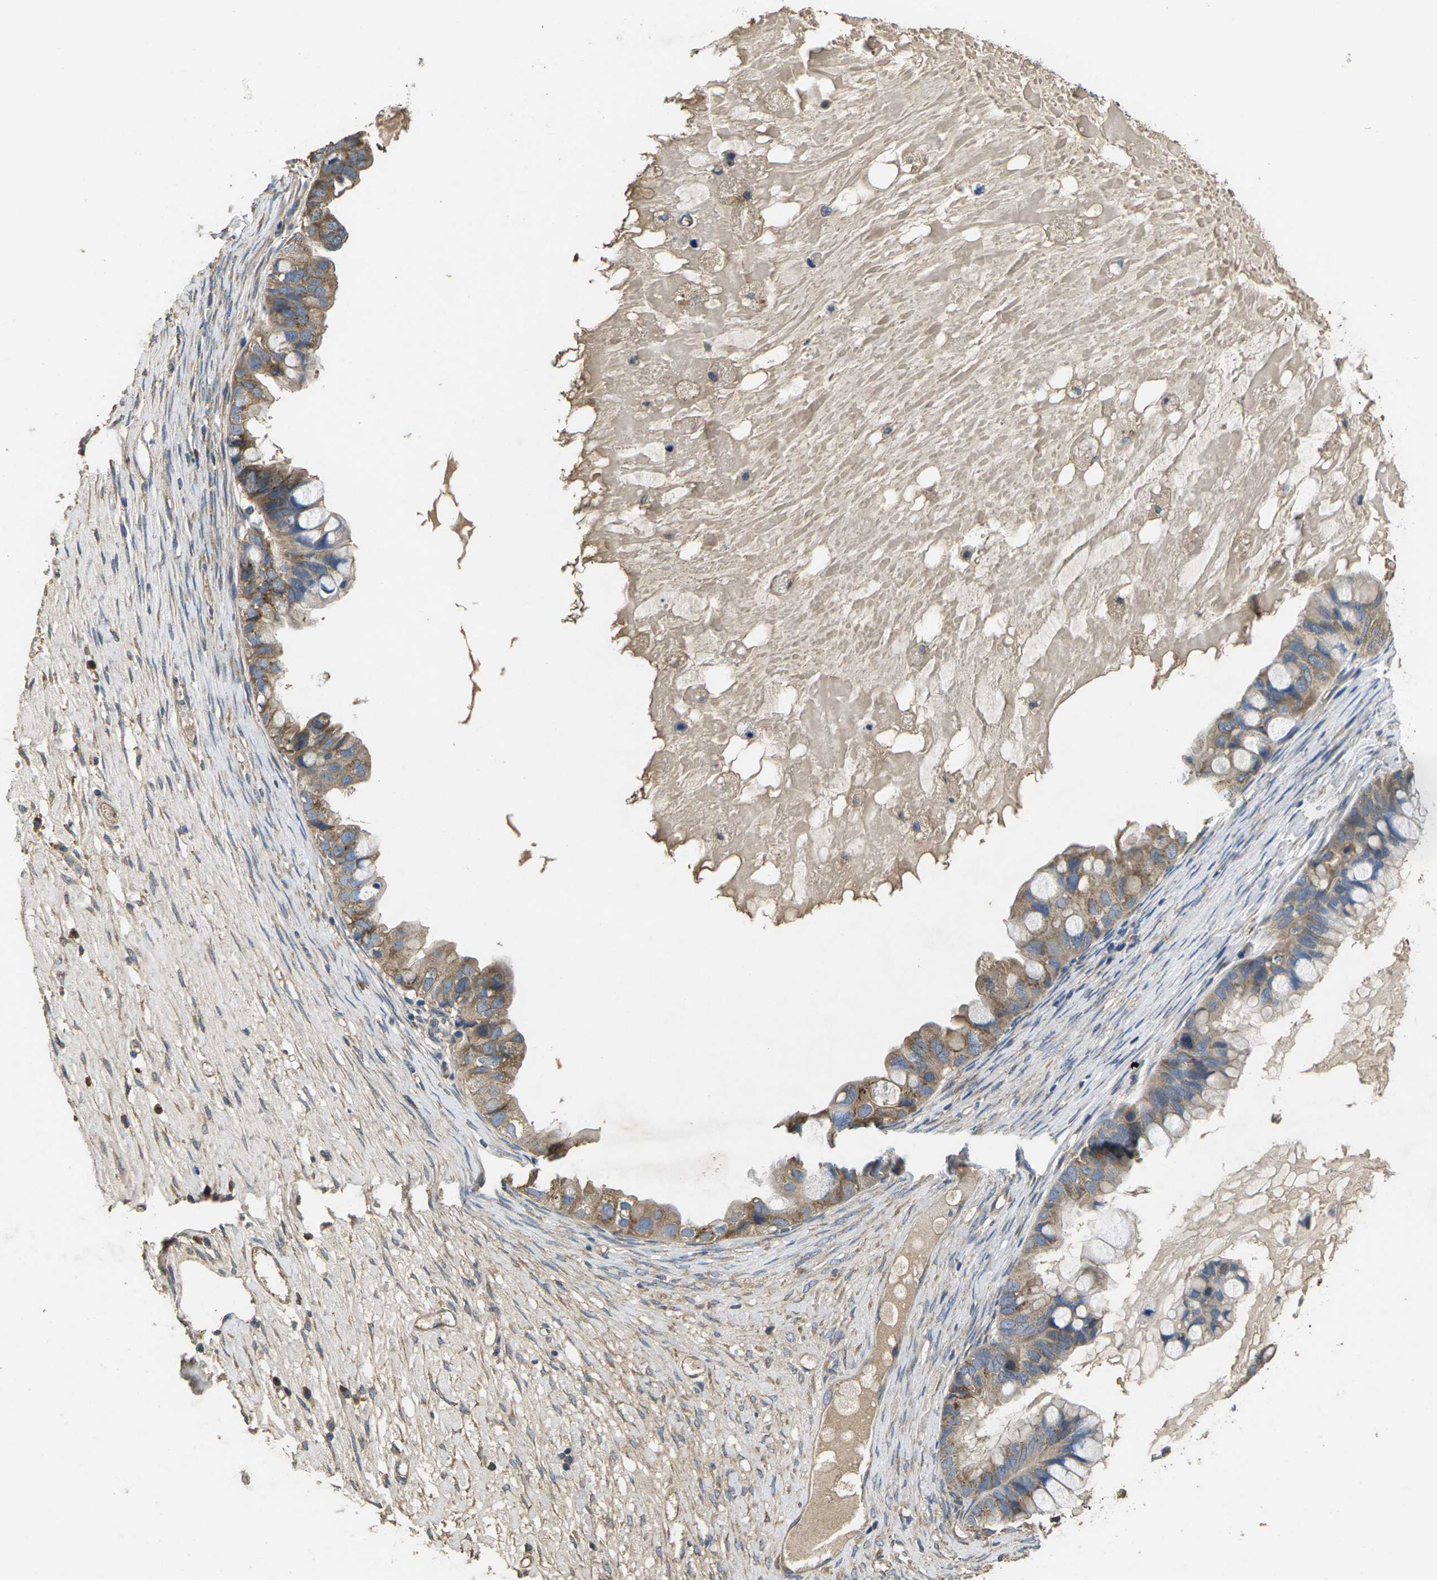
{"staining": {"intensity": "weak", "quantity": "25%-75%", "location": "cytoplasmic/membranous"}, "tissue": "ovarian cancer", "cell_type": "Tumor cells", "image_type": "cancer", "snomed": [{"axis": "morphology", "description": "Cystadenocarcinoma, mucinous, NOS"}, {"axis": "topography", "description": "Ovary"}], "caption": "Approximately 25%-75% of tumor cells in human ovarian cancer (mucinous cystadenocarcinoma) demonstrate weak cytoplasmic/membranous protein expression as visualized by brown immunohistochemical staining.", "gene": "B4GAT1", "patient": {"sex": "female", "age": 80}}